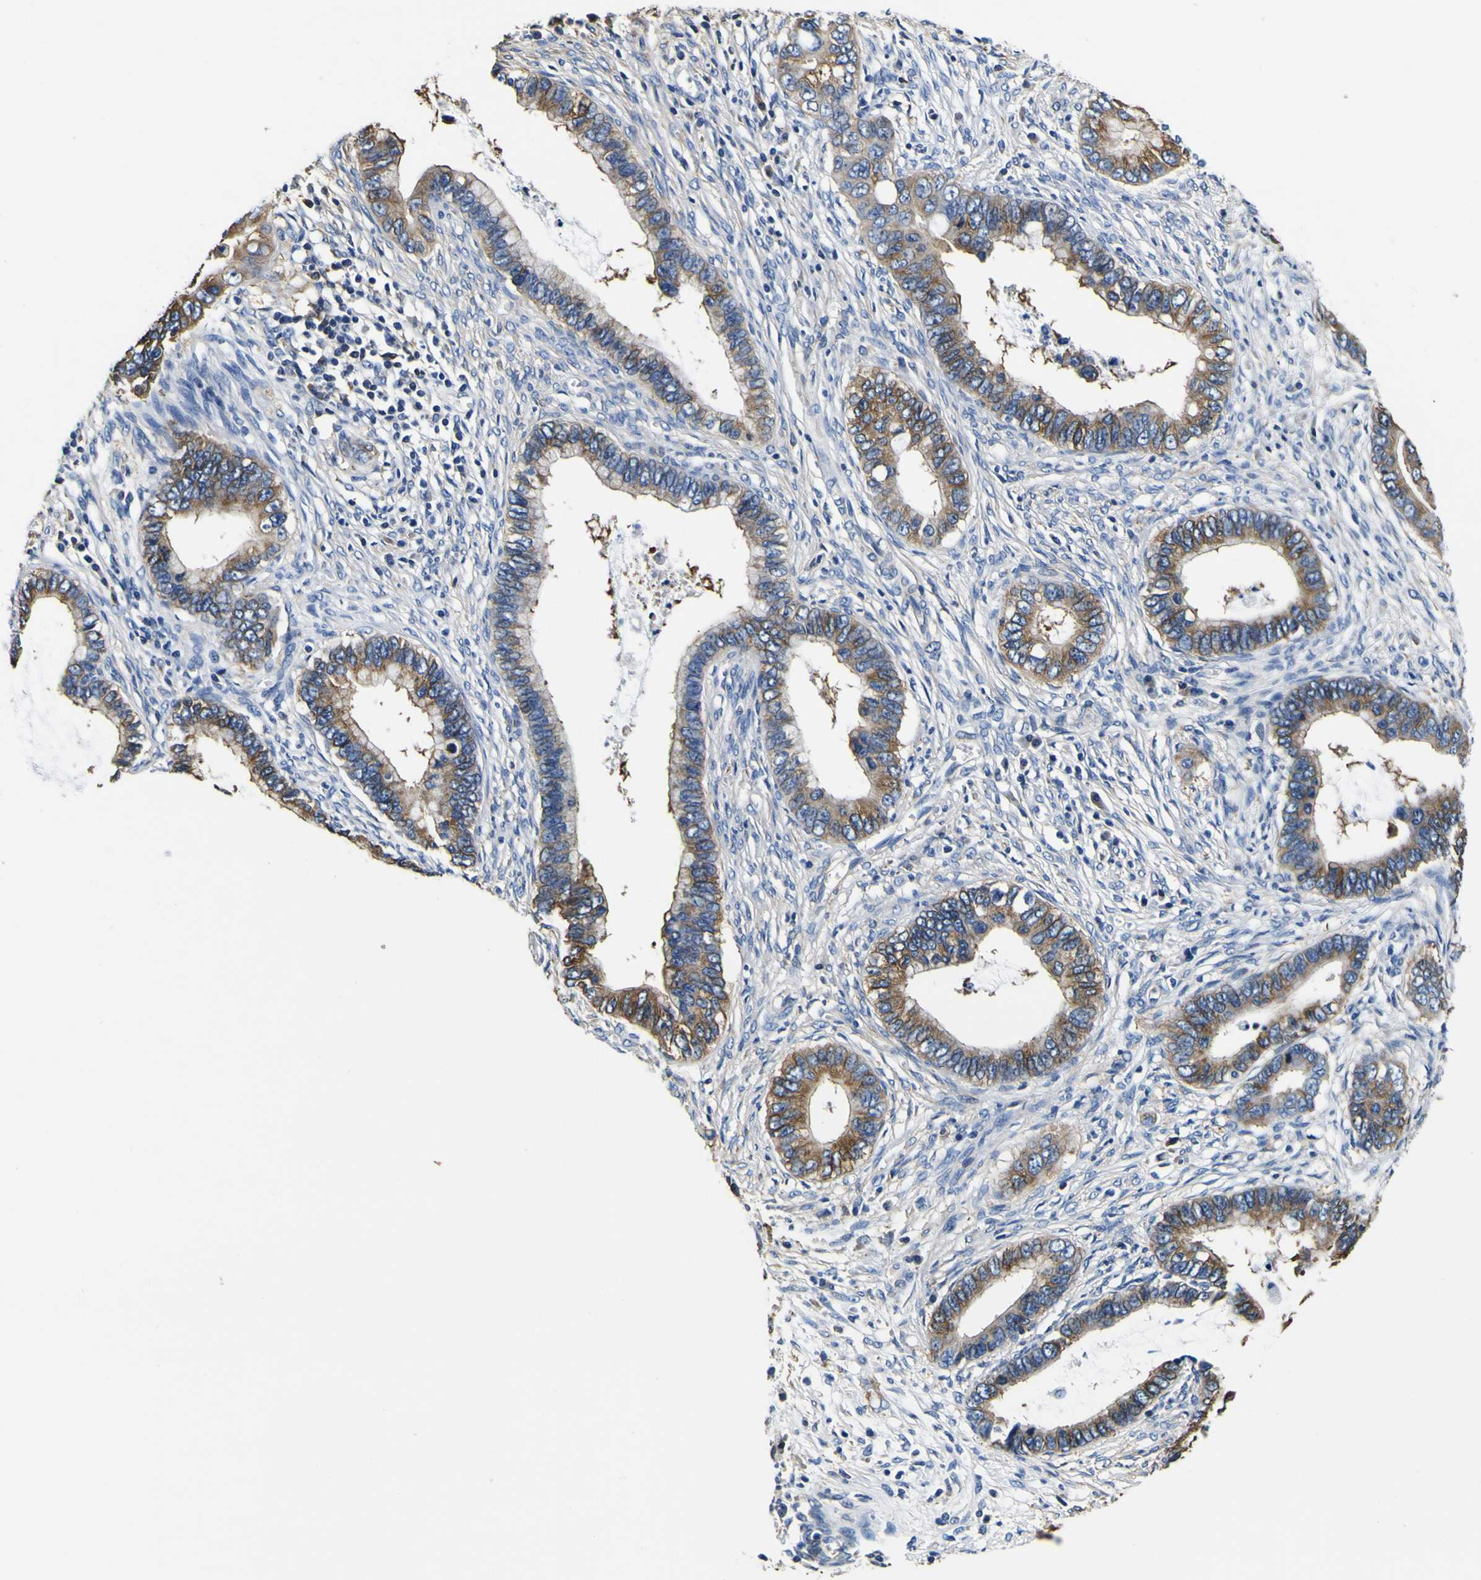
{"staining": {"intensity": "moderate", "quantity": ">75%", "location": "cytoplasmic/membranous"}, "tissue": "cervical cancer", "cell_type": "Tumor cells", "image_type": "cancer", "snomed": [{"axis": "morphology", "description": "Adenocarcinoma, NOS"}, {"axis": "topography", "description": "Cervix"}], "caption": "Adenocarcinoma (cervical) stained with immunohistochemistry reveals moderate cytoplasmic/membranous staining in about >75% of tumor cells. Nuclei are stained in blue.", "gene": "TUBA1B", "patient": {"sex": "female", "age": 44}}